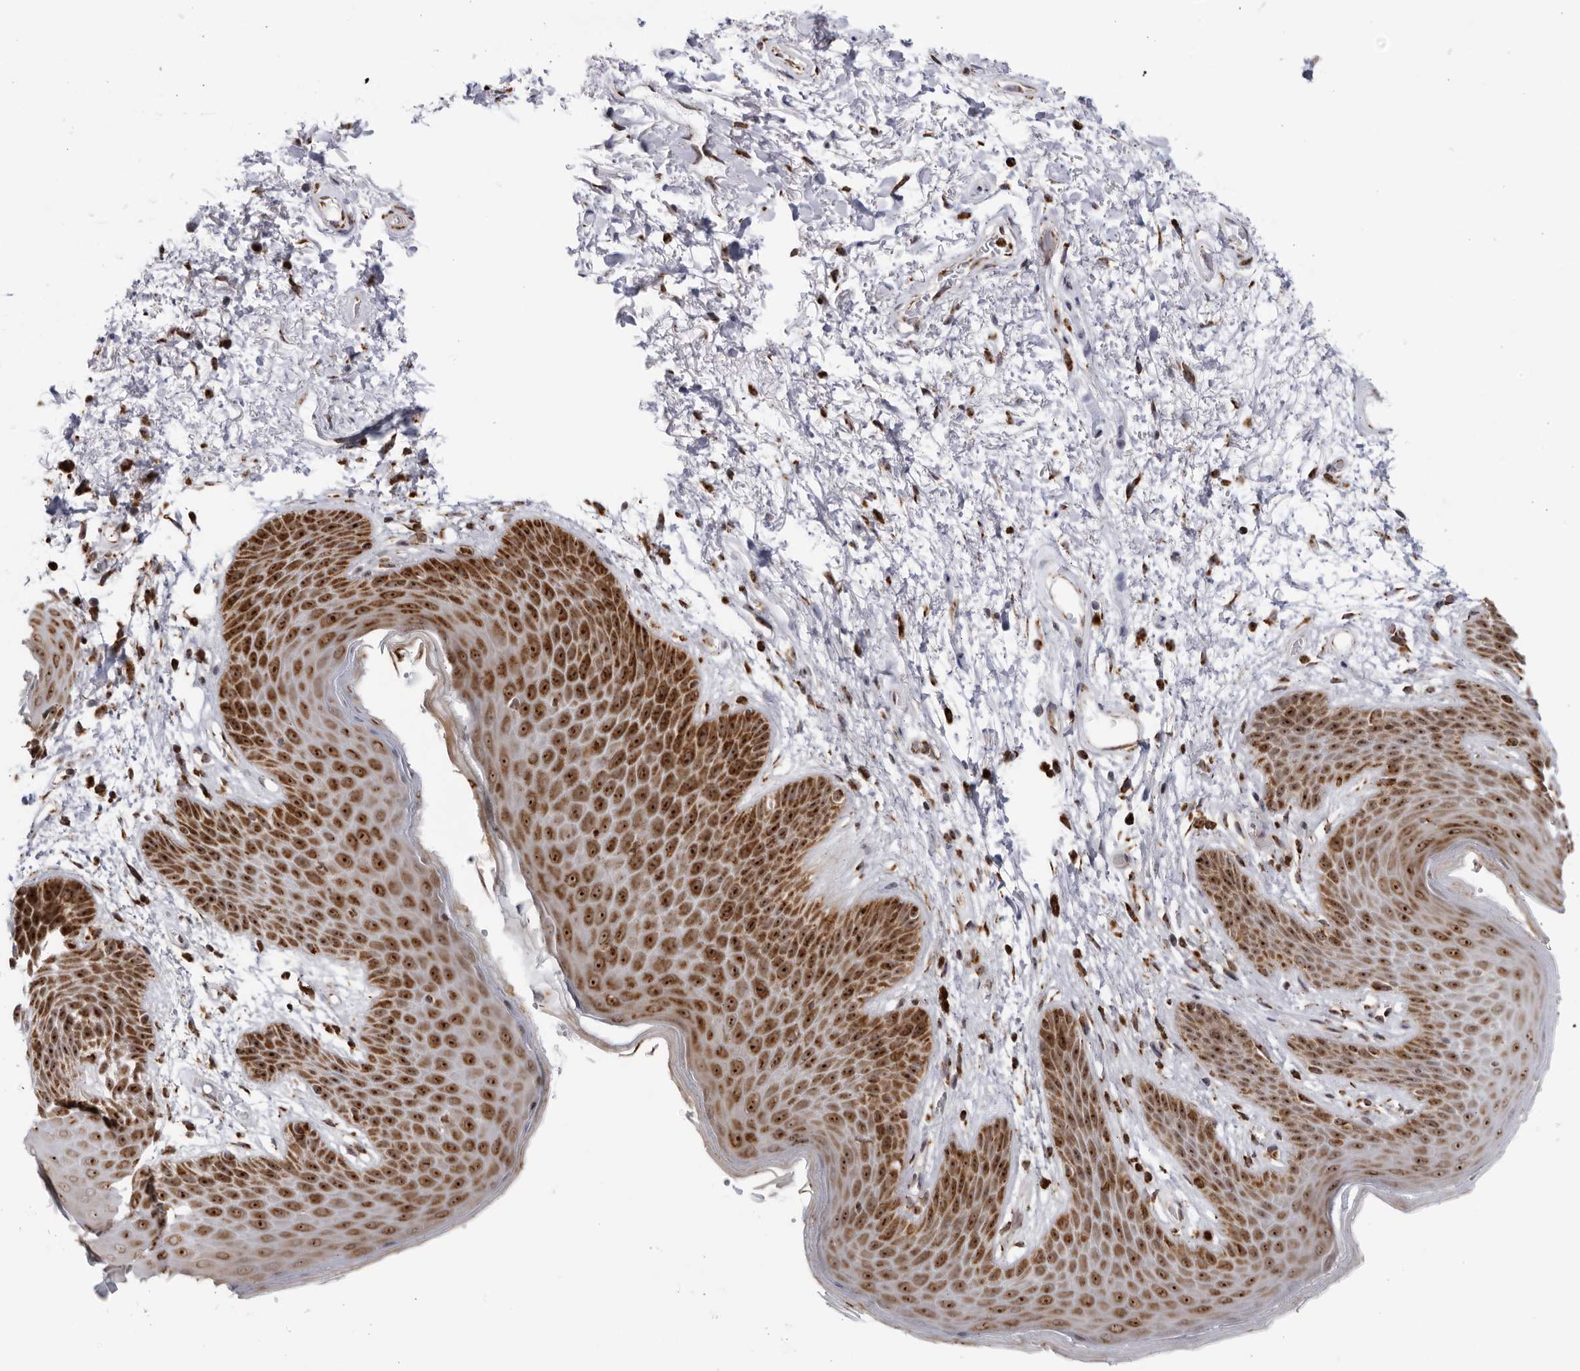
{"staining": {"intensity": "strong", "quantity": ">75%", "location": "cytoplasmic/membranous,nuclear"}, "tissue": "skin", "cell_type": "Epidermal cells", "image_type": "normal", "snomed": [{"axis": "morphology", "description": "Normal tissue, NOS"}, {"axis": "topography", "description": "Anal"}], "caption": "The photomicrograph demonstrates immunohistochemical staining of normal skin. There is strong cytoplasmic/membranous,nuclear expression is identified in approximately >75% of epidermal cells. (DAB (3,3'-diaminobenzidine) = brown stain, brightfield microscopy at high magnification).", "gene": "RBM34", "patient": {"sex": "male", "age": 74}}